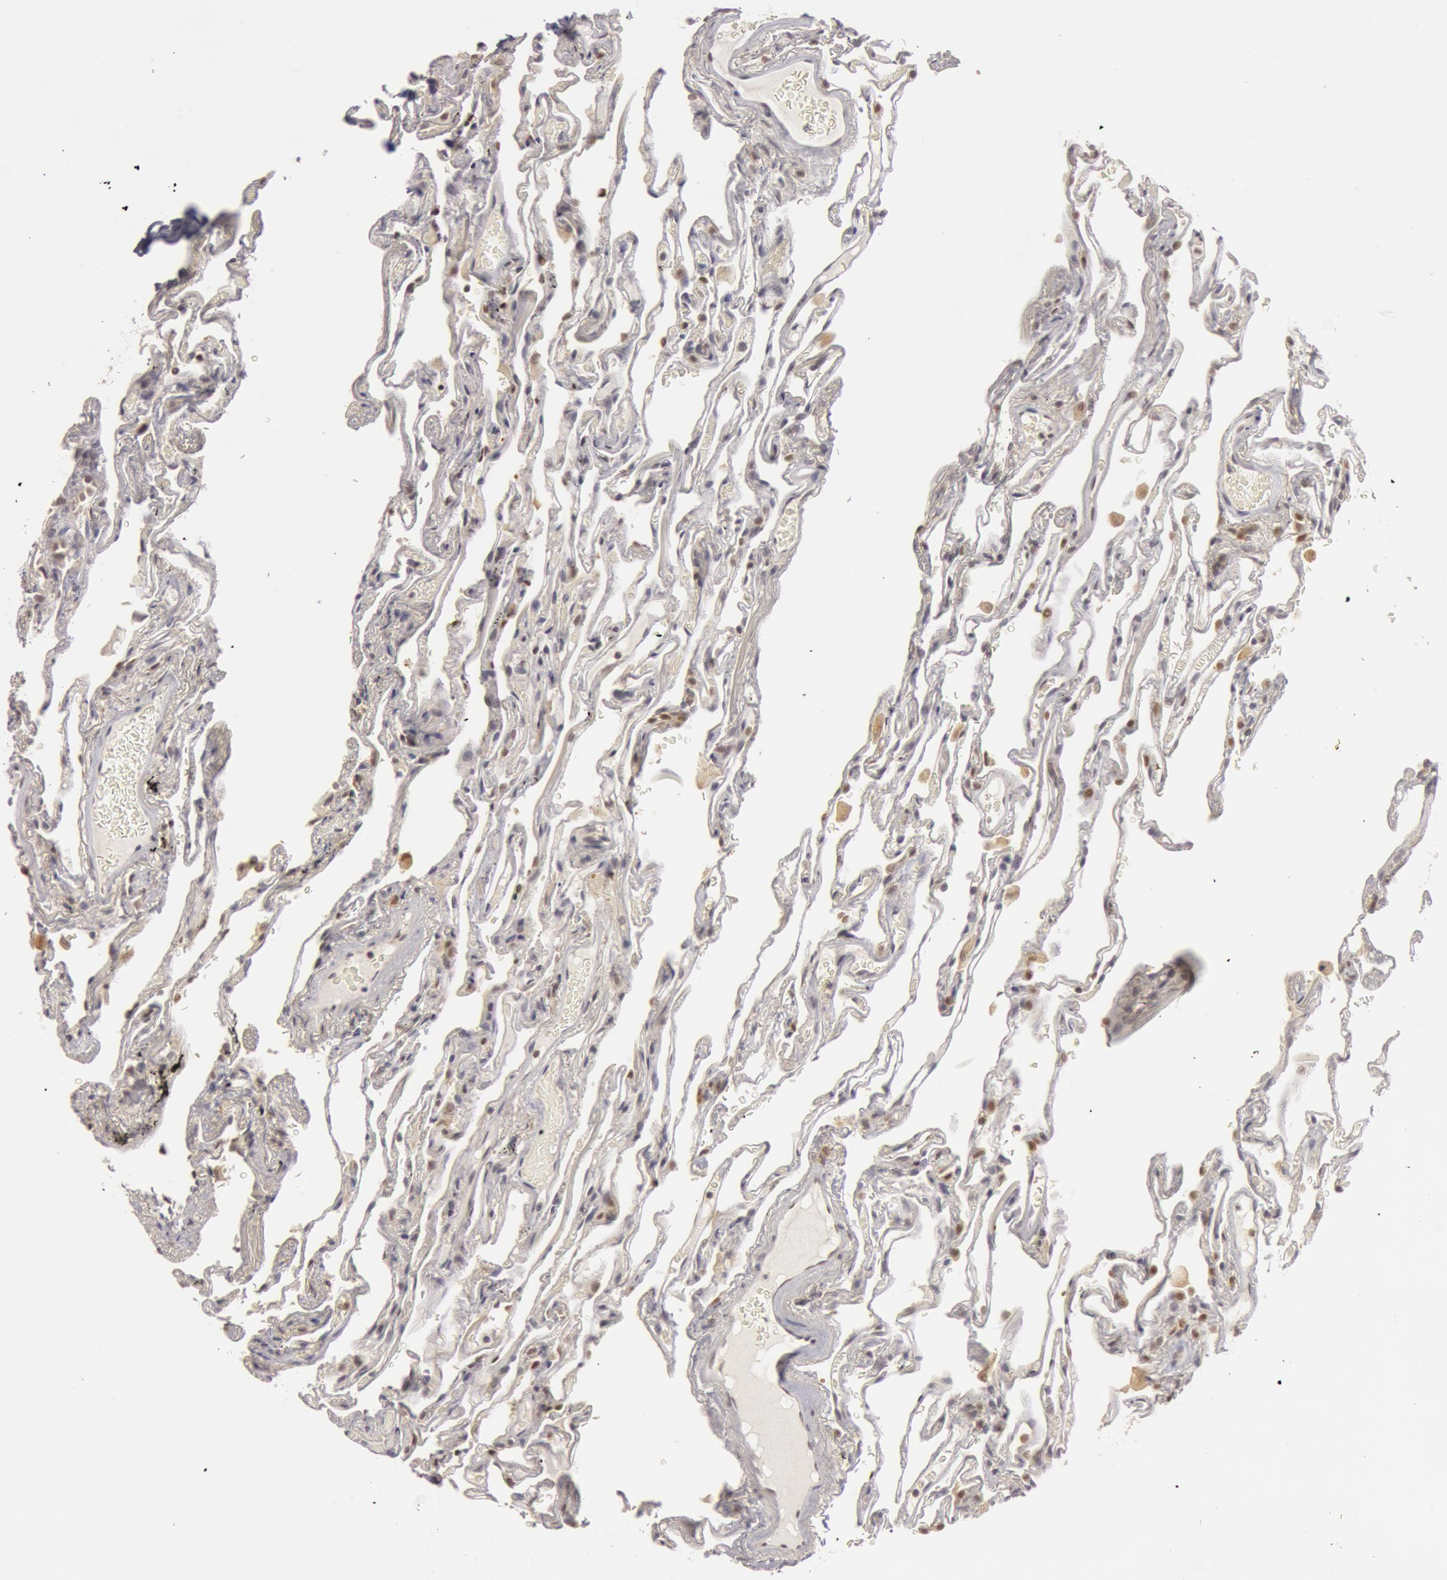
{"staining": {"intensity": "weak", "quantity": "25%-75%", "location": "nuclear"}, "tissue": "lung", "cell_type": "Alveolar cells", "image_type": "normal", "snomed": [{"axis": "morphology", "description": "Normal tissue, NOS"}, {"axis": "morphology", "description": "Inflammation, NOS"}, {"axis": "topography", "description": "Lung"}], "caption": "An immunohistochemistry photomicrograph of benign tissue is shown. Protein staining in brown highlights weak nuclear positivity in lung within alveolar cells. The staining was performed using DAB, with brown indicating positive protein expression. Nuclei are stained blue with hematoxylin.", "gene": "OASL", "patient": {"sex": "male", "age": 69}}